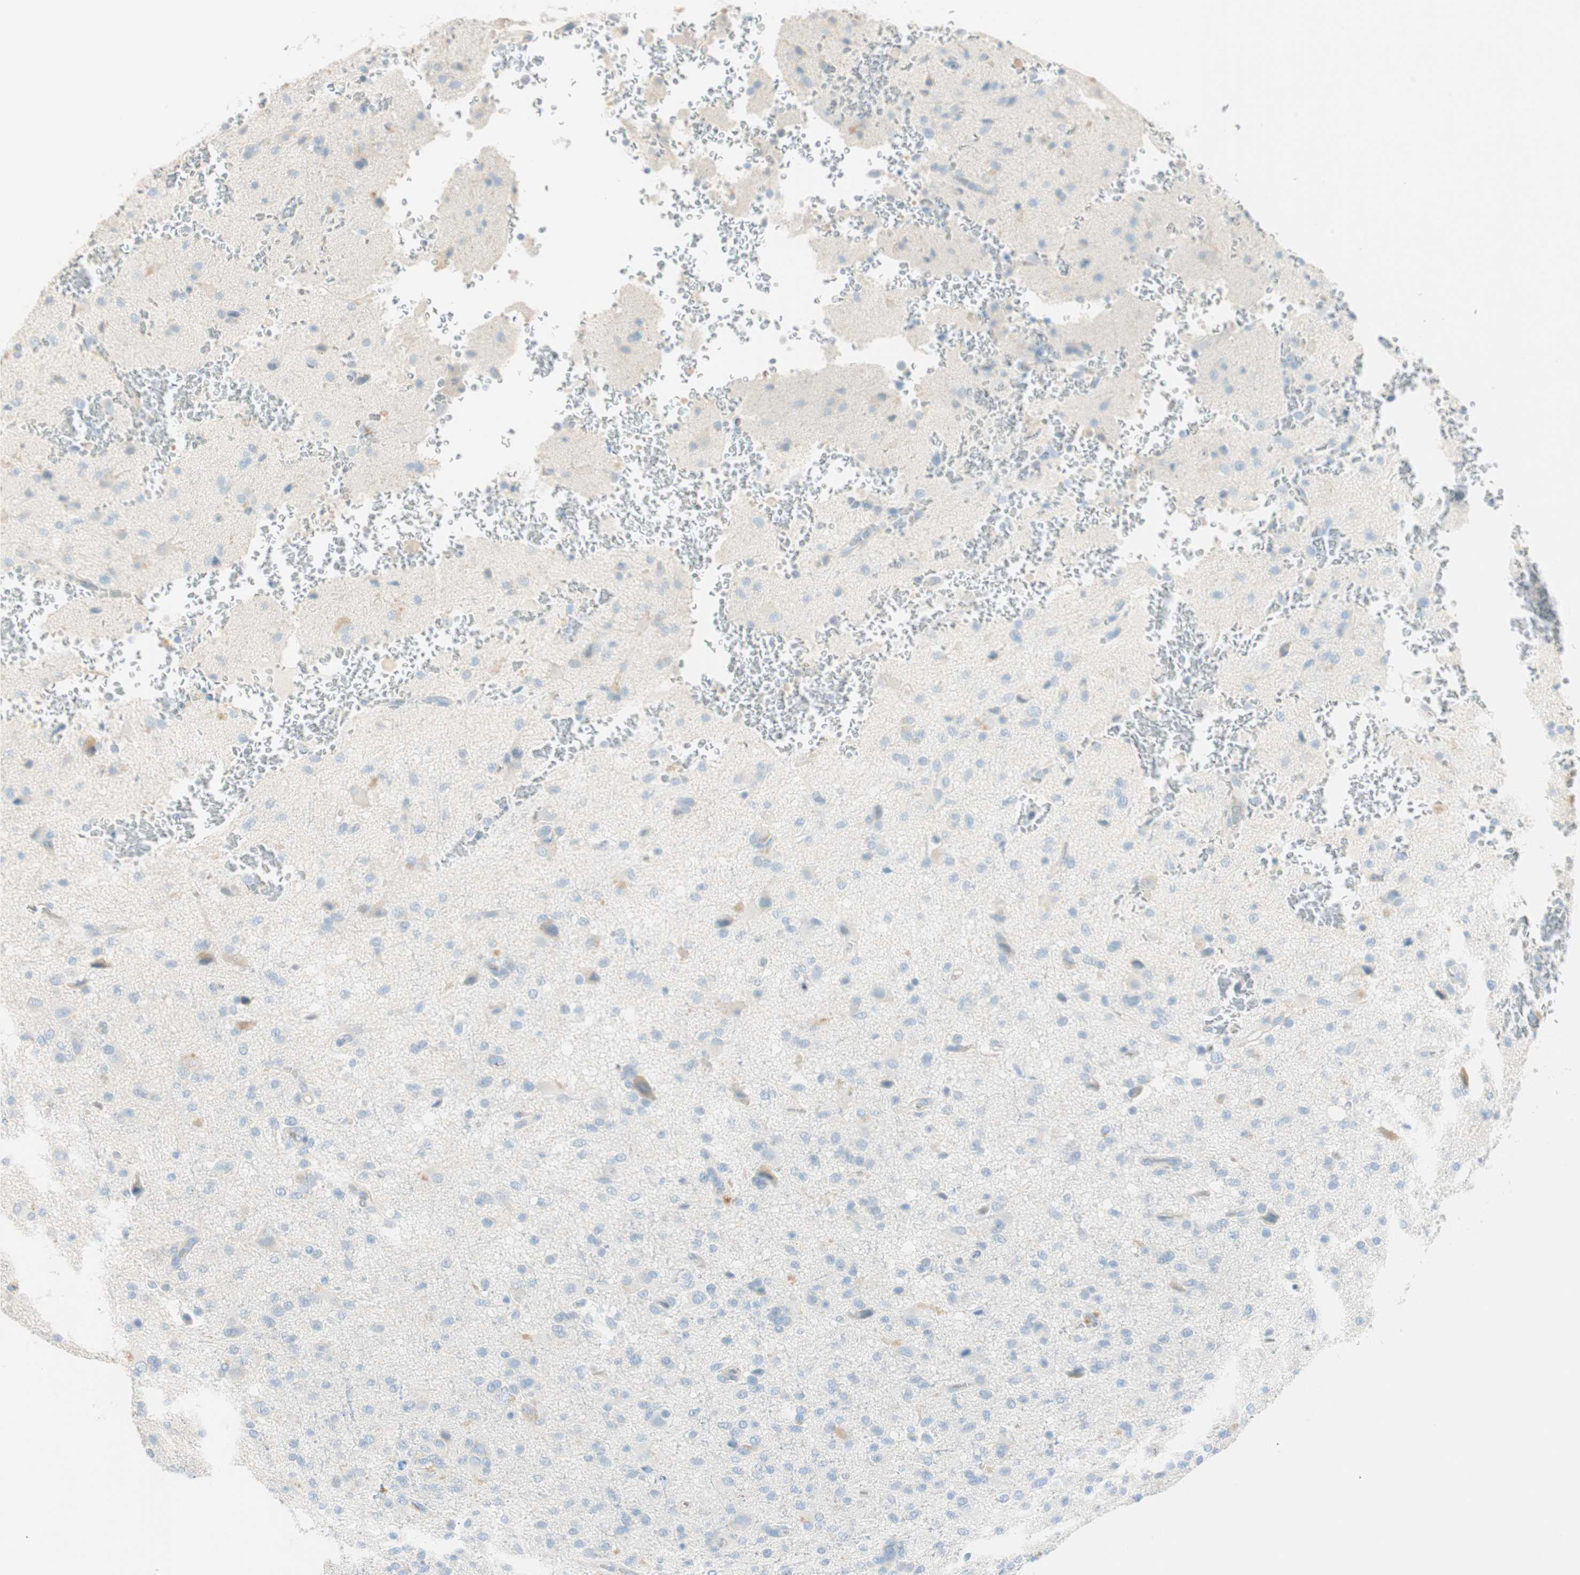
{"staining": {"intensity": "negative", "quantity": "none", "location": "none"}, "tissue": "glioma", "cell_type": "Tumor cells", "image_type": "cancer", "snomed": [{"axis": "morphology", "description": "Glioma, malignant, High grade"}, {"axis": "topography", "description": "Brain"}], "caption": "There is no significant staining in tumor cells of malignant glioma (high-grade). (IHC, brightfield microscopy, high magnification).", "gene": "HPGD", "patient": {"sex": "male", "age": 71}}